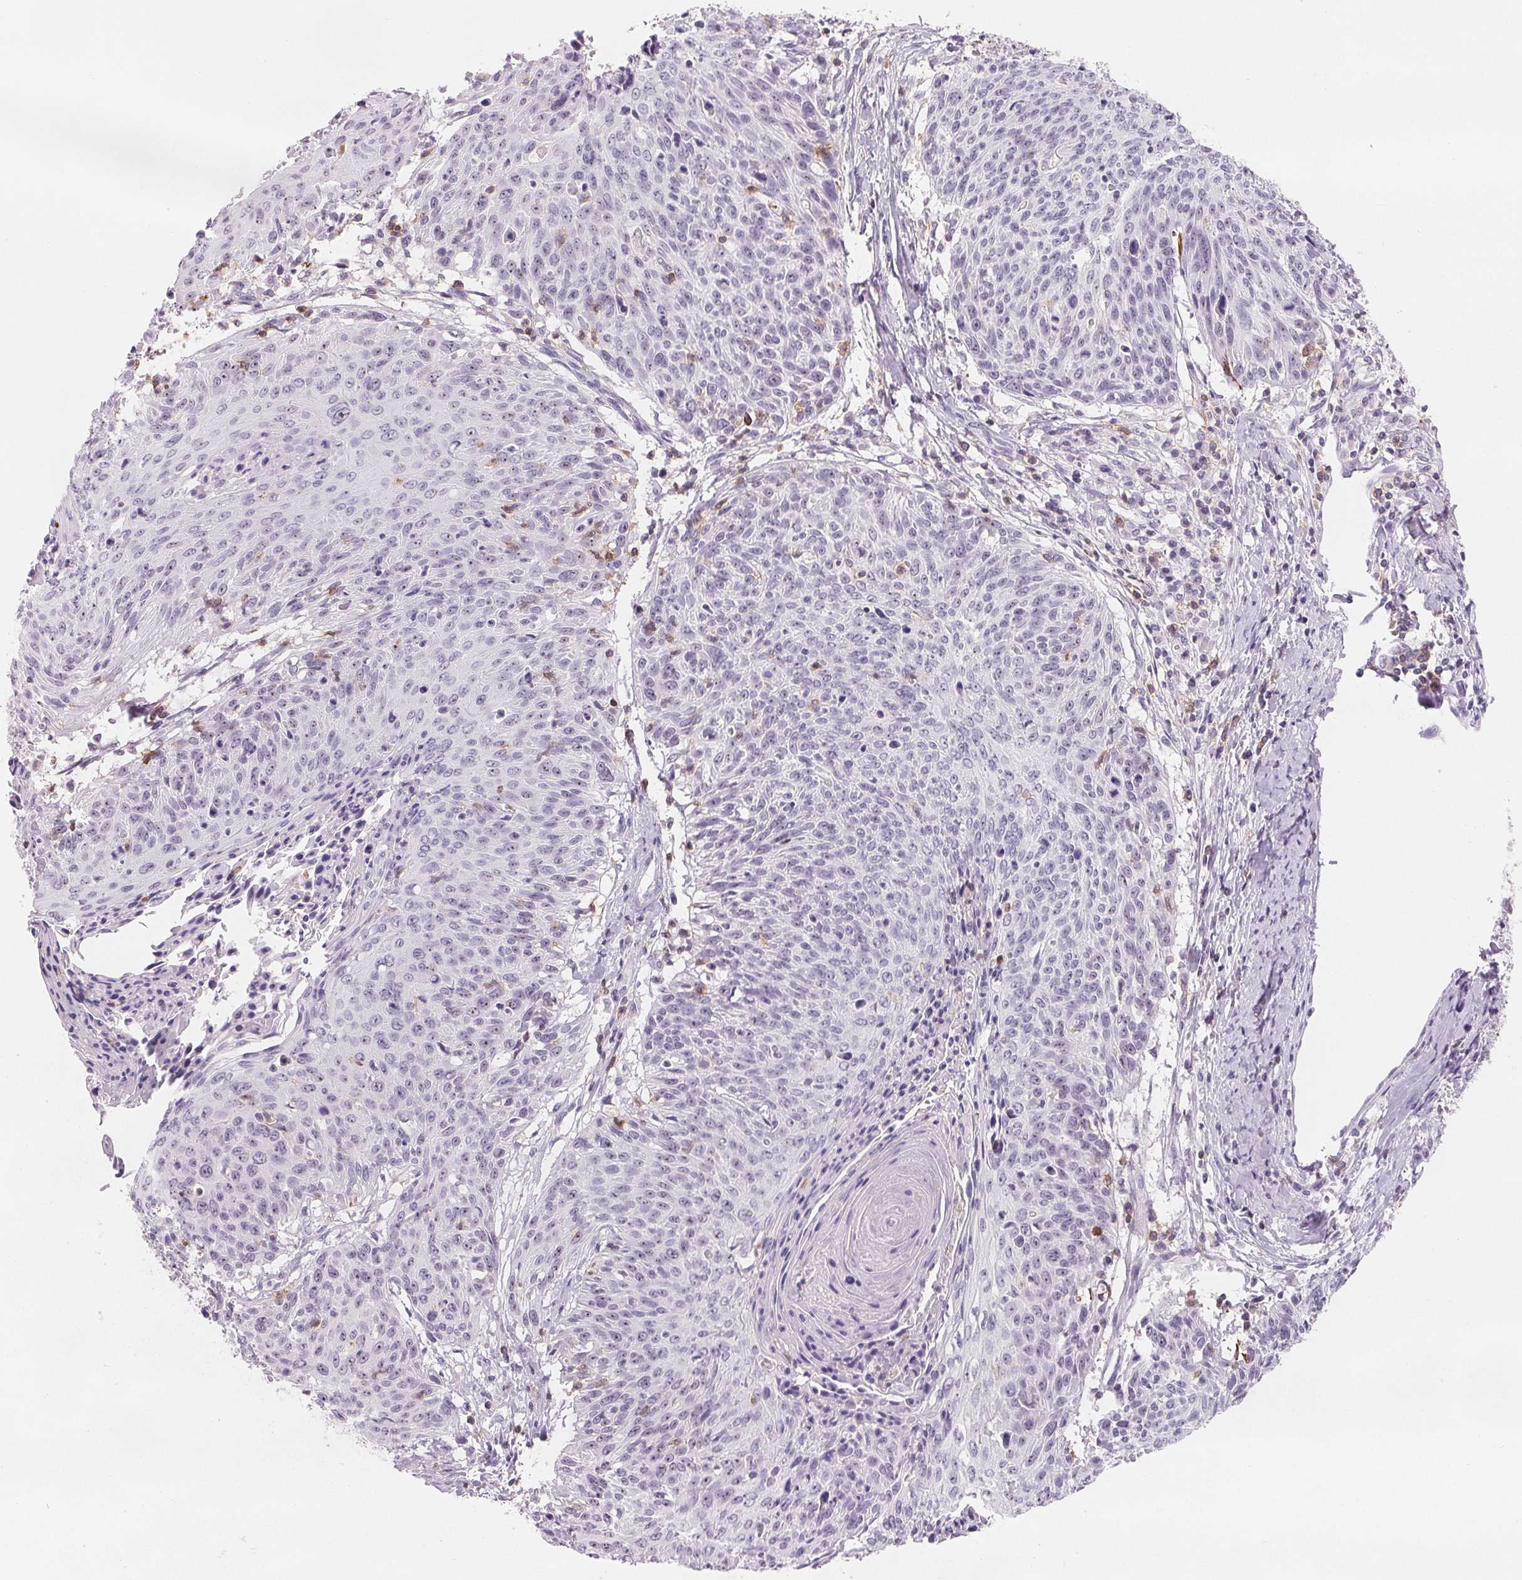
{"staining": {"intensity": "negative", "quantity": "none", "location": "none"}, "tissue": "cervical cancer", "cell_type": "Tumor cells", "image_type": "cancer", "snomed": [{"axis": "morphology", "description": "Squamous cell carcinoma, NOS"}, {"axis": "topography", "description": "Cervix"}], "caption": "Immunohistochemistry histopathology image of cervical cancer (squamous cell carcinoma) stained for a protein (brown), which exhibits no expression in tumor cells. (DAB (3,3'-diaminobenzidine) immunohistochemistry (IHC) with hematoxylin counter stain).", "gene": "CD69", "patient": {"sex": "female", "age": 45}}